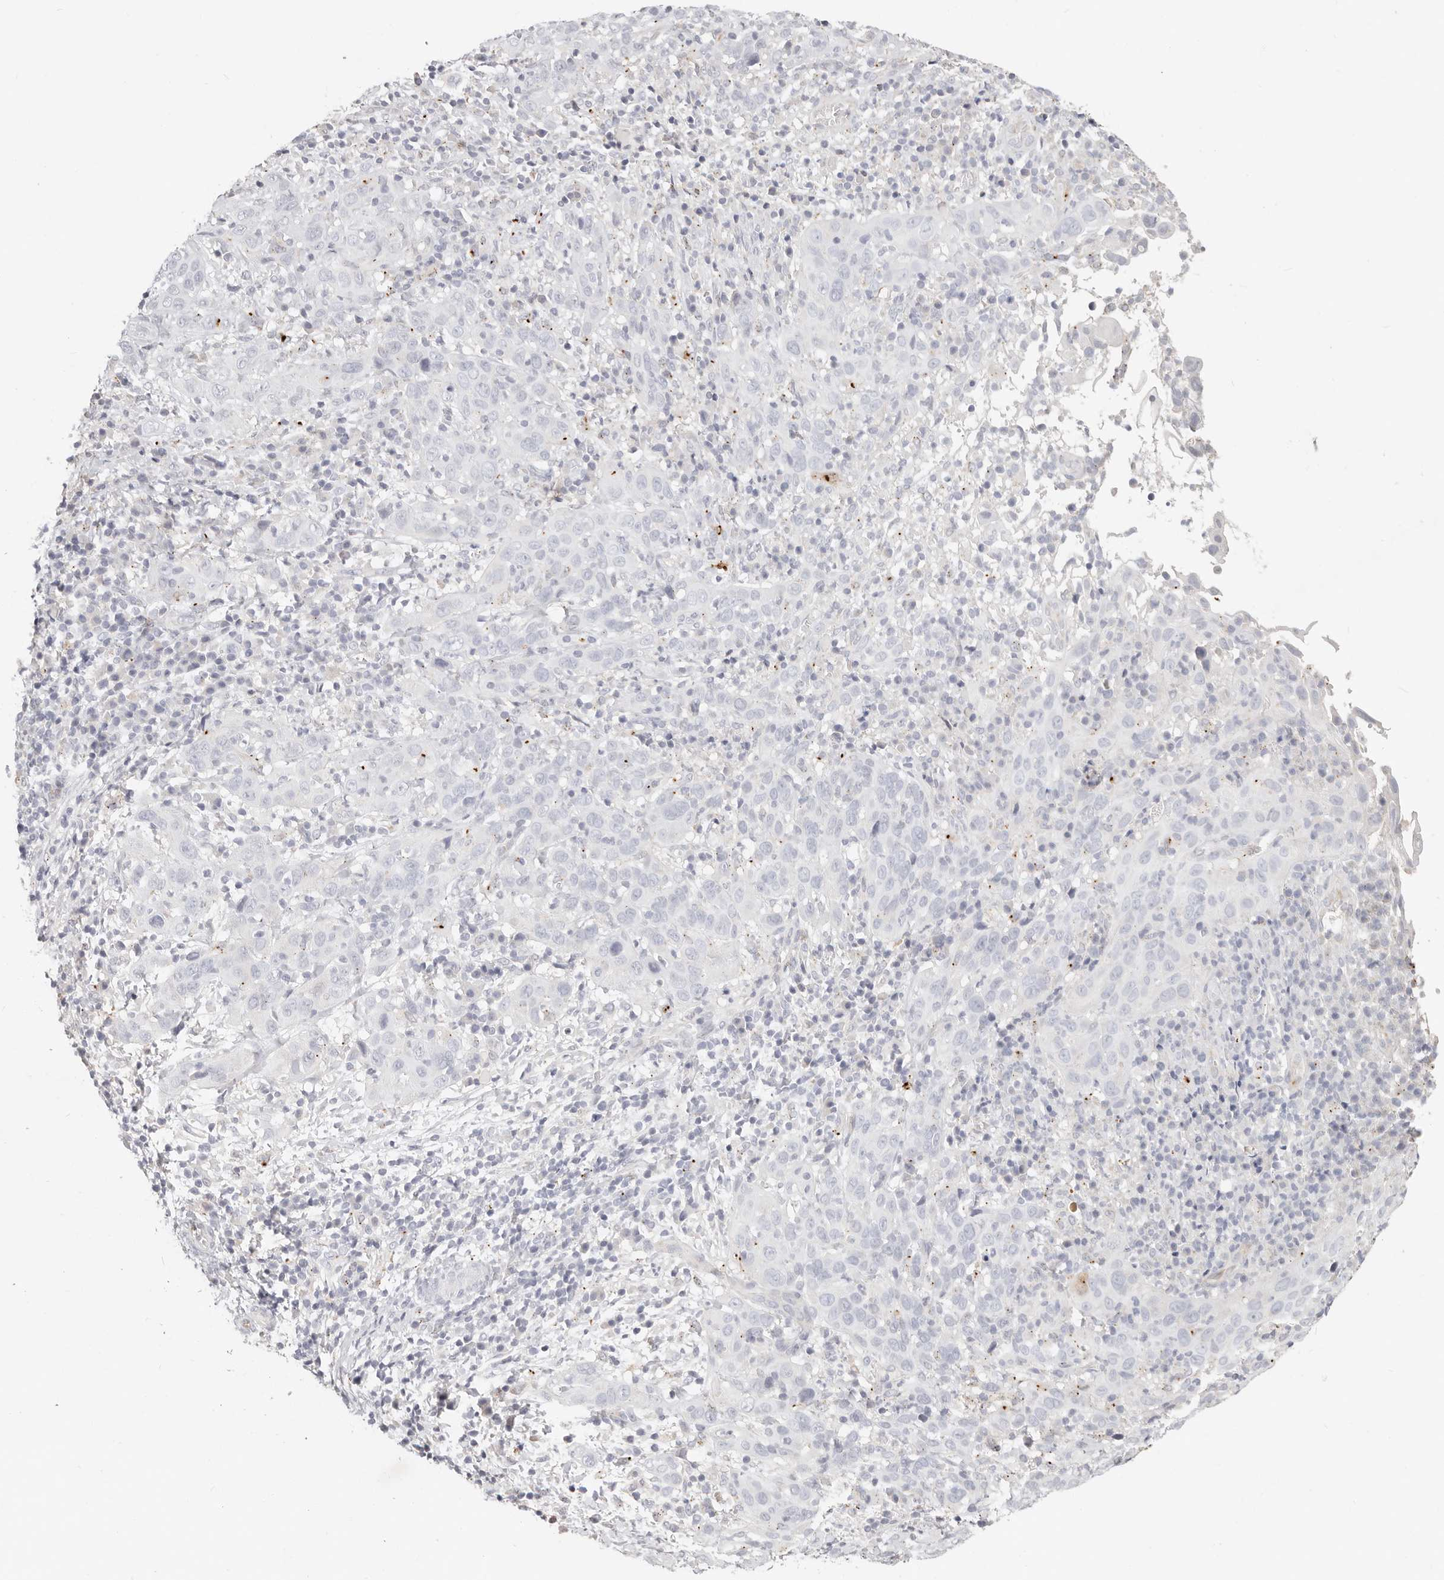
{"staining": {"intensity": "negative", "quantity": "none", "location": "none"}, "tissue": "cervical cancer", "cell_type": "Tumor cells", "image_type": "cancer", "snomed": [{"axis": "morphology", "description": "Squamous cell carcinoma, NOS"}, {"axis": "topography", "description": "Cervix"}], "caption": "This image is of cervical cancer (squamous cell carcinoma) stained with IHC to label a protein in brown with the nuclei are counter-stained blue. There is no expression in tumor cells.", "gene": "ZRANB1", "patient": {"sex": "female", "age": 46}}